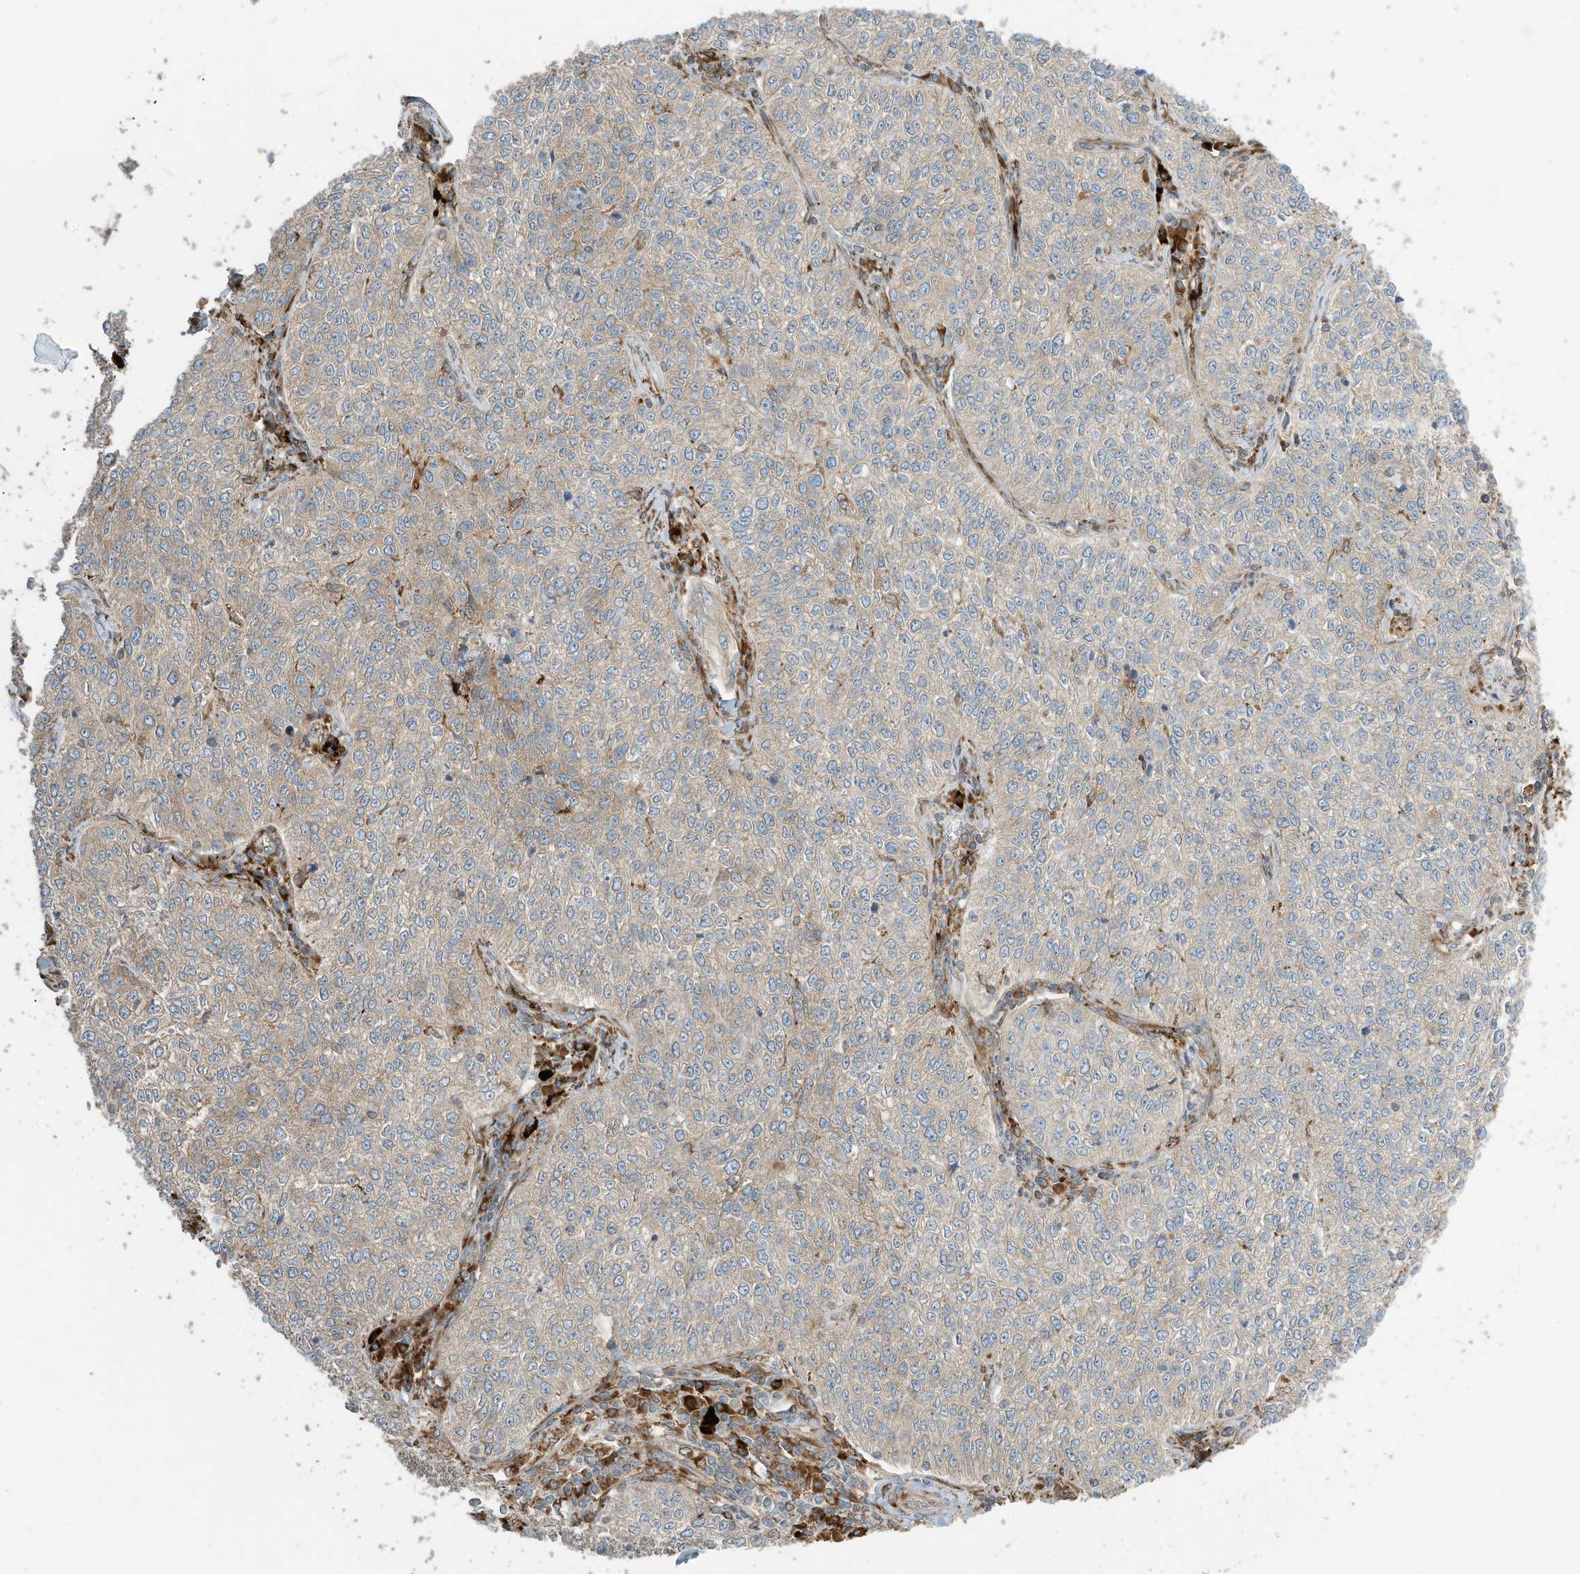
{"staining": {"intensity": "negative", "quantity": "none", "location": "none"}, "tissue": "cervical cancer", "cell_type": "Tumor cells", "image_type": "cancer", "snomed": [{"axis": "morphology", "description": "Squamous cell carcinoma, NOS"}, {"axis": "topography", "description": "Cervix"}], "caption": "DAB (3,3'-diaminobenzidine) immunohistochemical staining of cervical cancer (squamous cell carcinoma) shows no significant staining in tumor cells.", "gene": "TRNAU1AP", "patient": {"sex": "female", "age": 35}}